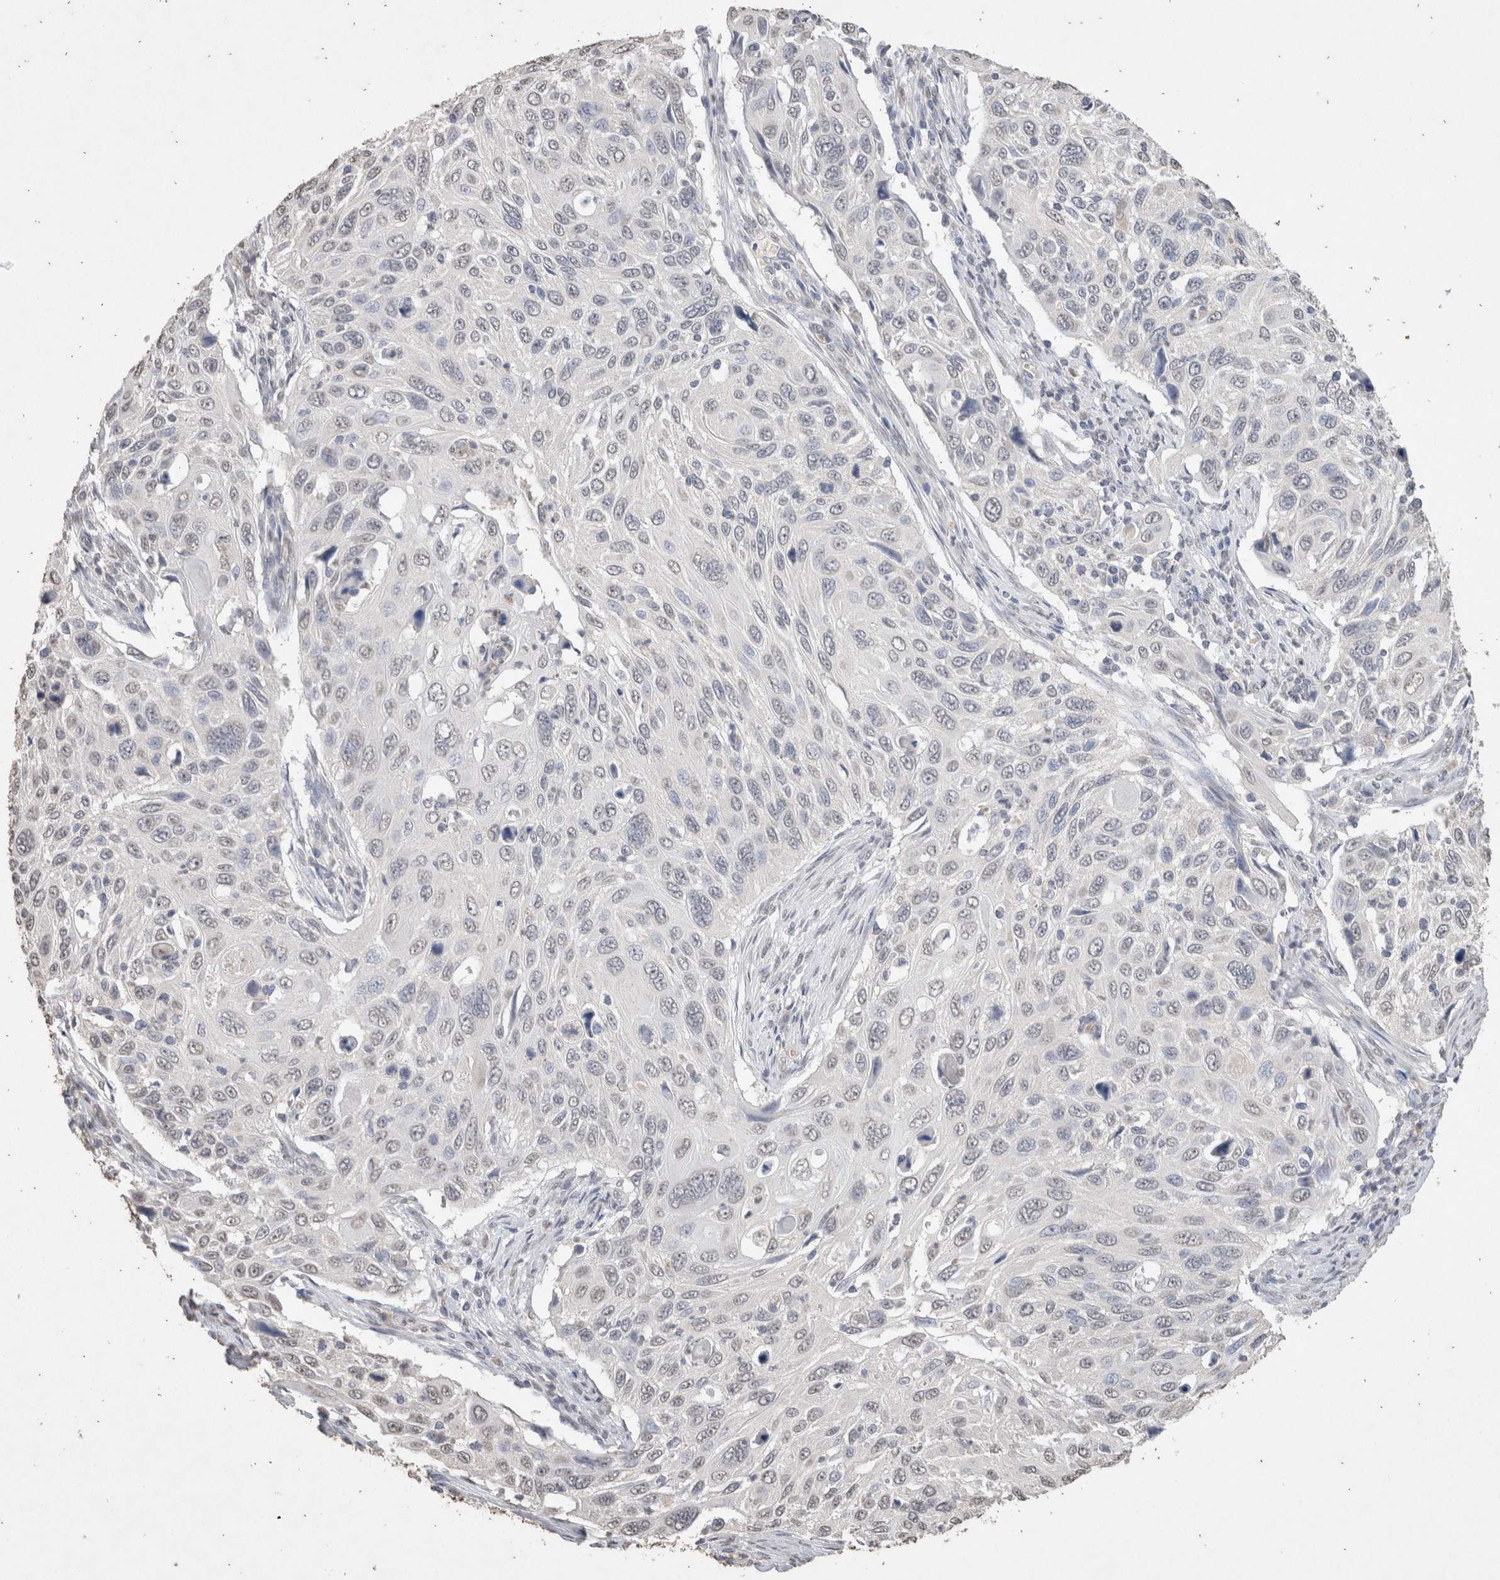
{"staining": {"intensity": "negative", "quantity": "none", "location": "none"}, "tissue": "cervical cancer", "cell_type": "Tumor cells", "image_type": "cancer", "snomed": [{"axis": "morphology", "description": "Squamous cell carcinoma, NOS"}, {"axis": "topography", "description": "Cervix"}], "caption": "This is an immunohistochemistry (IHC) micrograph of cervical cancer. There is no expression in tumor cells.", "gene": "LGALS2", "patient": {"sex": "female", "age": 70}}